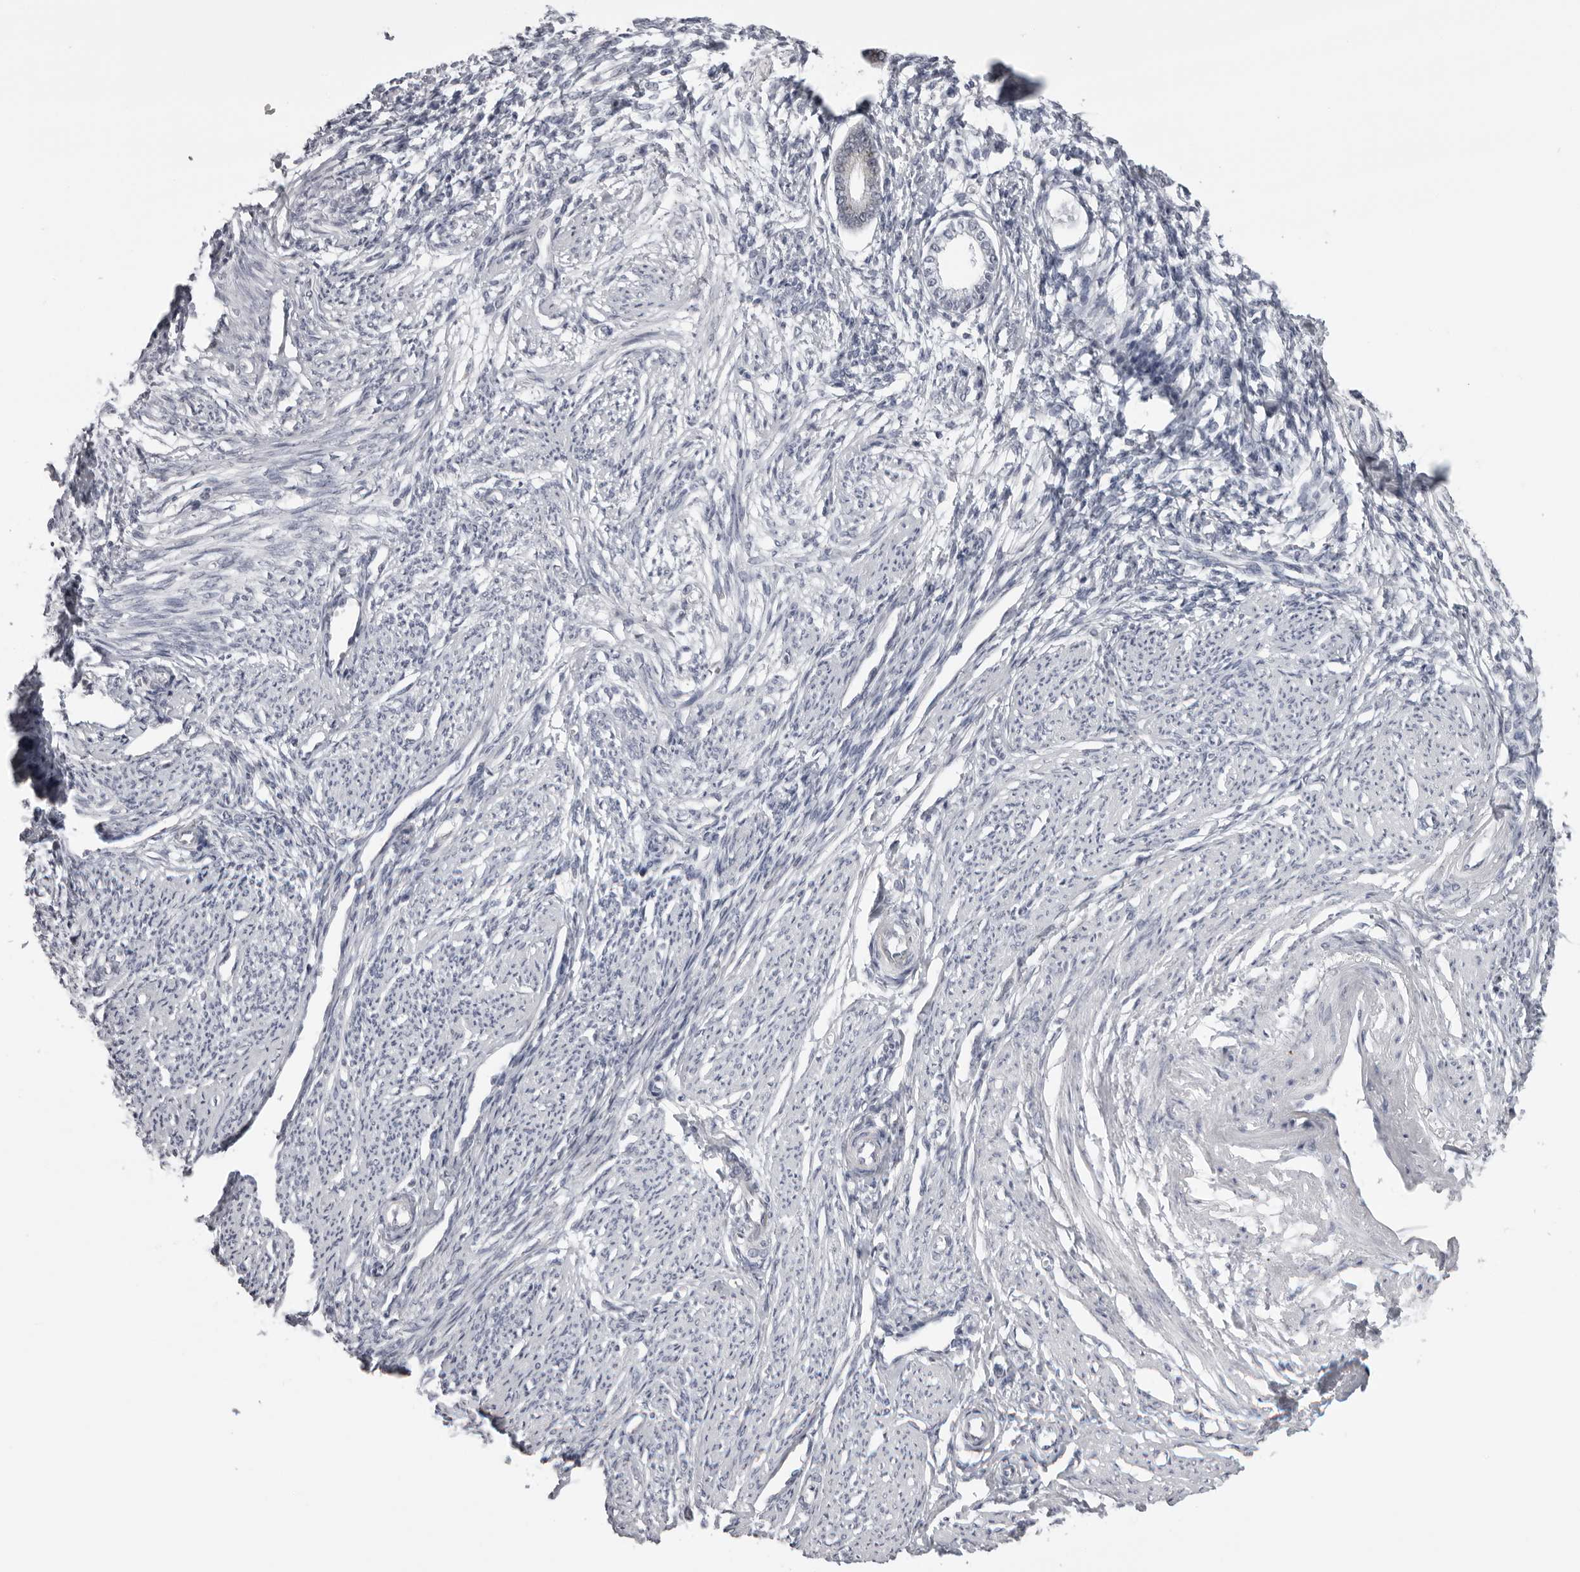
{"staining": {"intensity": "negative", "quantity": "none", "location": "none"}, "tissue": "endometrium", "cell_type": "Cells in endometrial stroma", "image_type": "normal", "snomed": [{"axis": "morphology", "description": "Normal tissue, NOS"}, {"axis": "topography", "description": "Endometrium"}], "caption": "Human endometrium stained for a protein using immunohistochemistry shows no staining in cells in endometrial stroma.", "gene": "DNALI1", "patient": {"sex": "female", "age": 56}}